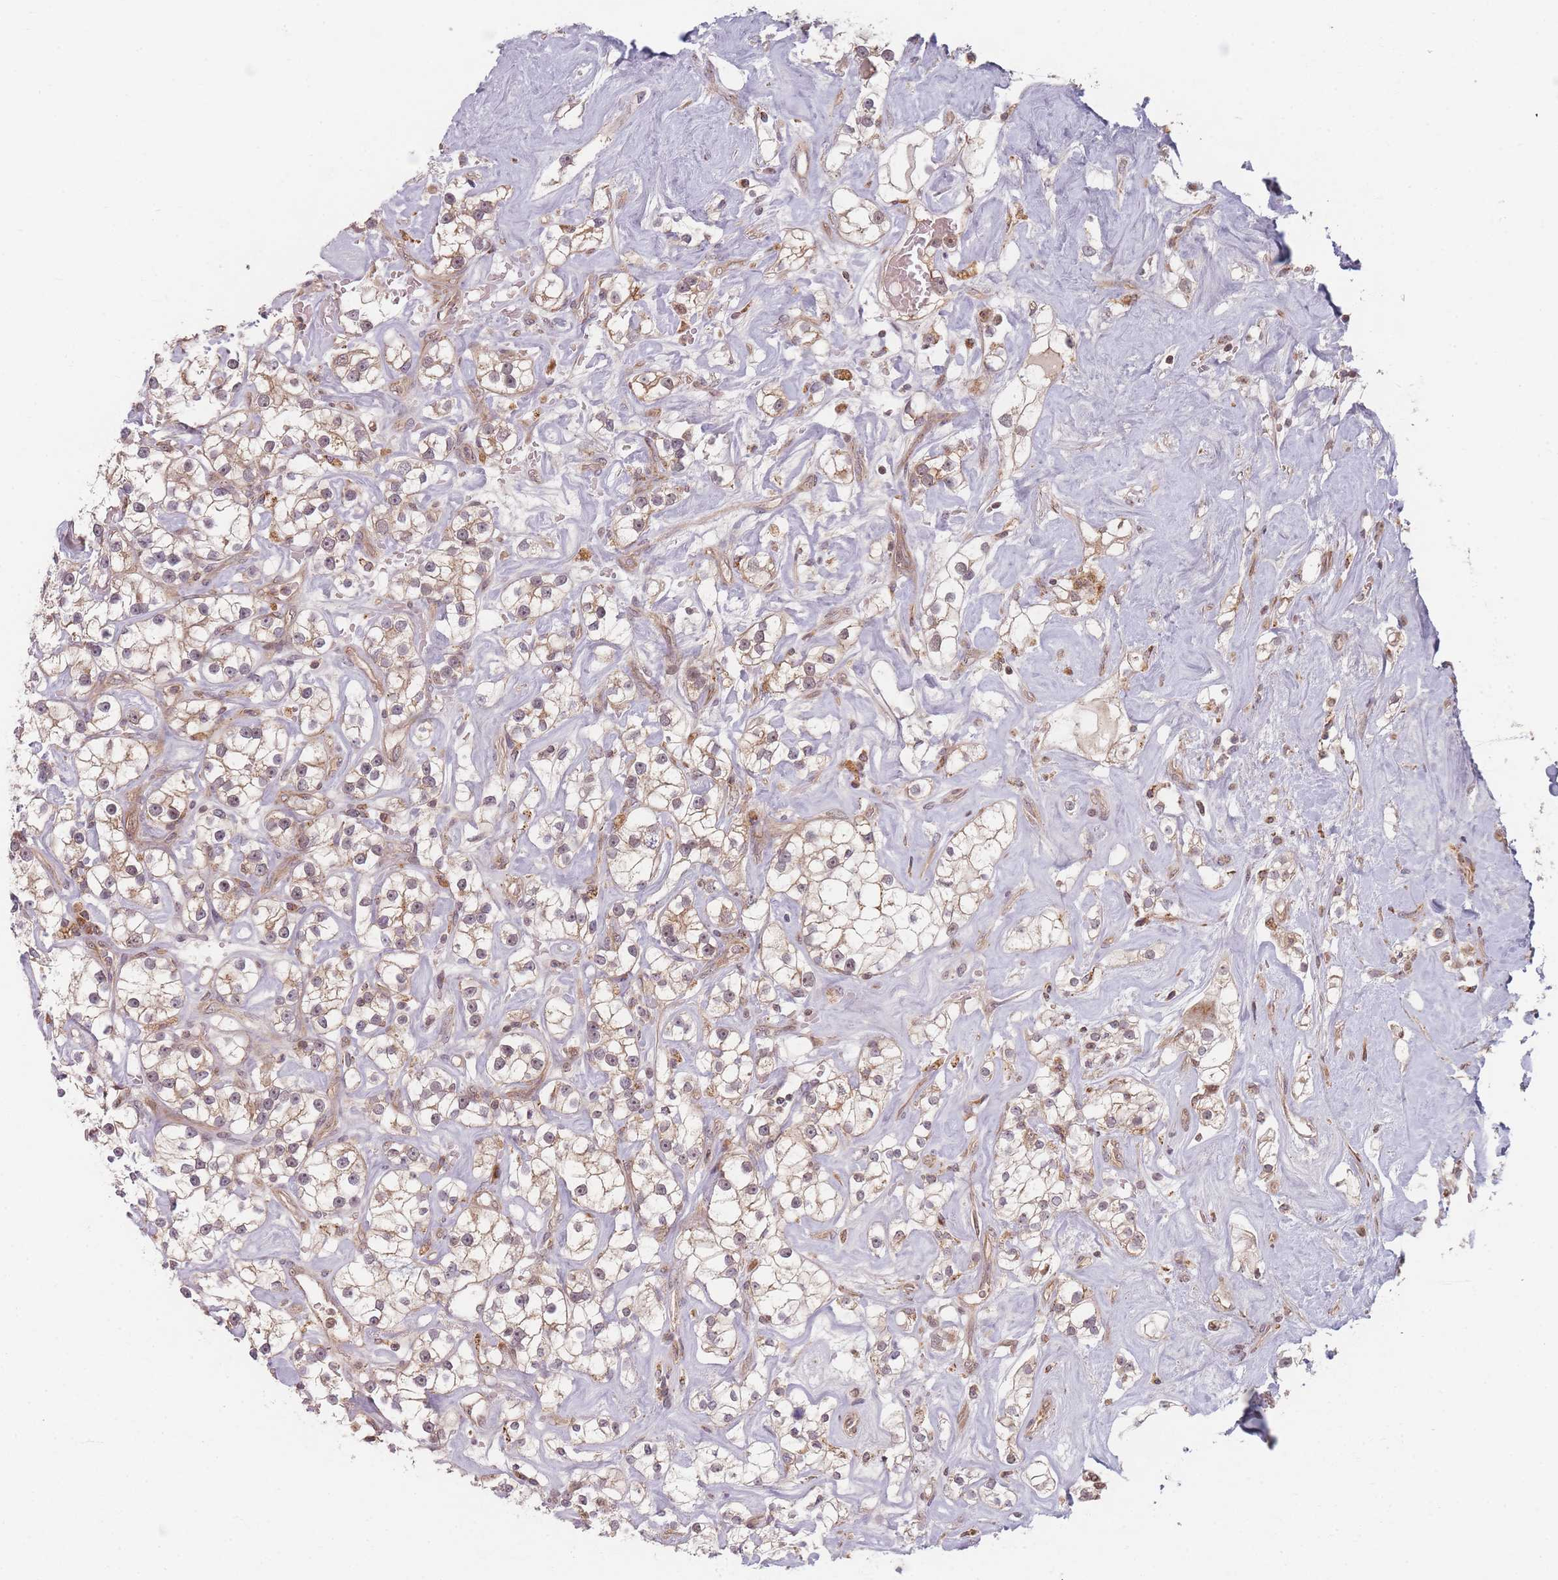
{"staining": {"intensity": "weak", "quantity": ">75%", "location": "cytoplasmic/membranous"}, "tissue": "renal cancer", "cell_type": "Tumor cells", "image_type": "cancer", "snomed": [{"axis": "morphology", "description": "Adenocarcinoma, NOS"}, {"axis": "topography", "description": "Kidney"}], "caption": "Approximately >75% of tumor cells in human renal adenocarcinoma demonstrate weak cytoplasmic/membranous protein positivity as visualized by brown immunohistochemical staining.", "gene": "RADX", "patient": {"sex": "male", "age": 77}}